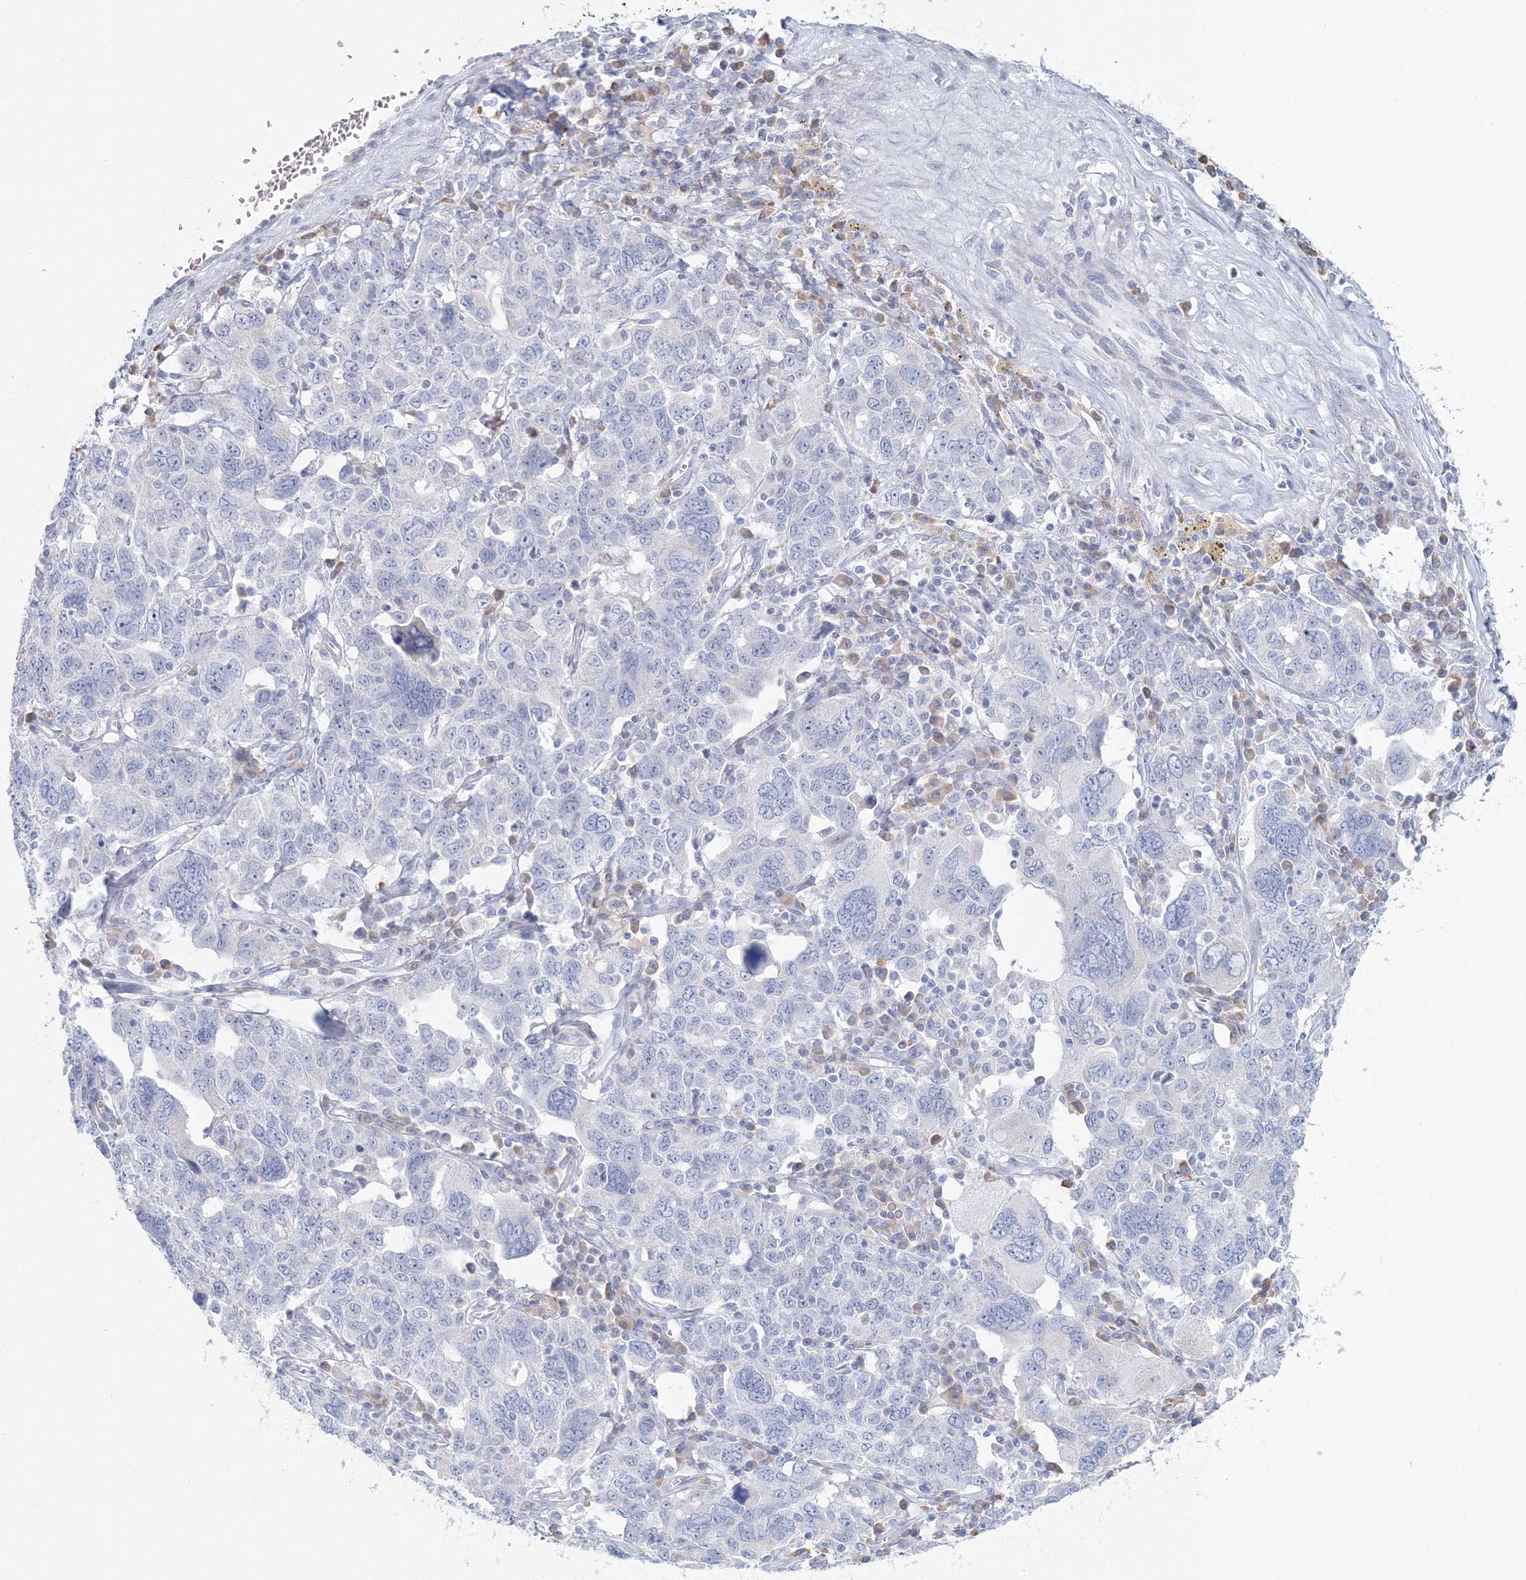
{"staining": {"intensity": "negative", "quantity": "none", "location": "none"}, "tissue": "ovarian cancer", "cell_type": "Tumor cells", "image_type": "cancer", "snomed": [{"axis": "morphology", "description": "Carcinoma, endometroid"}, {"axis": "topography", "description": "Ovary"}], "caption": "This is an IHC image of endometroid carcinoma (ovarian). There is no positivity in tumor cells.", "gene": "VSIG1", "patient": {"sex": "female", "age": 62}}